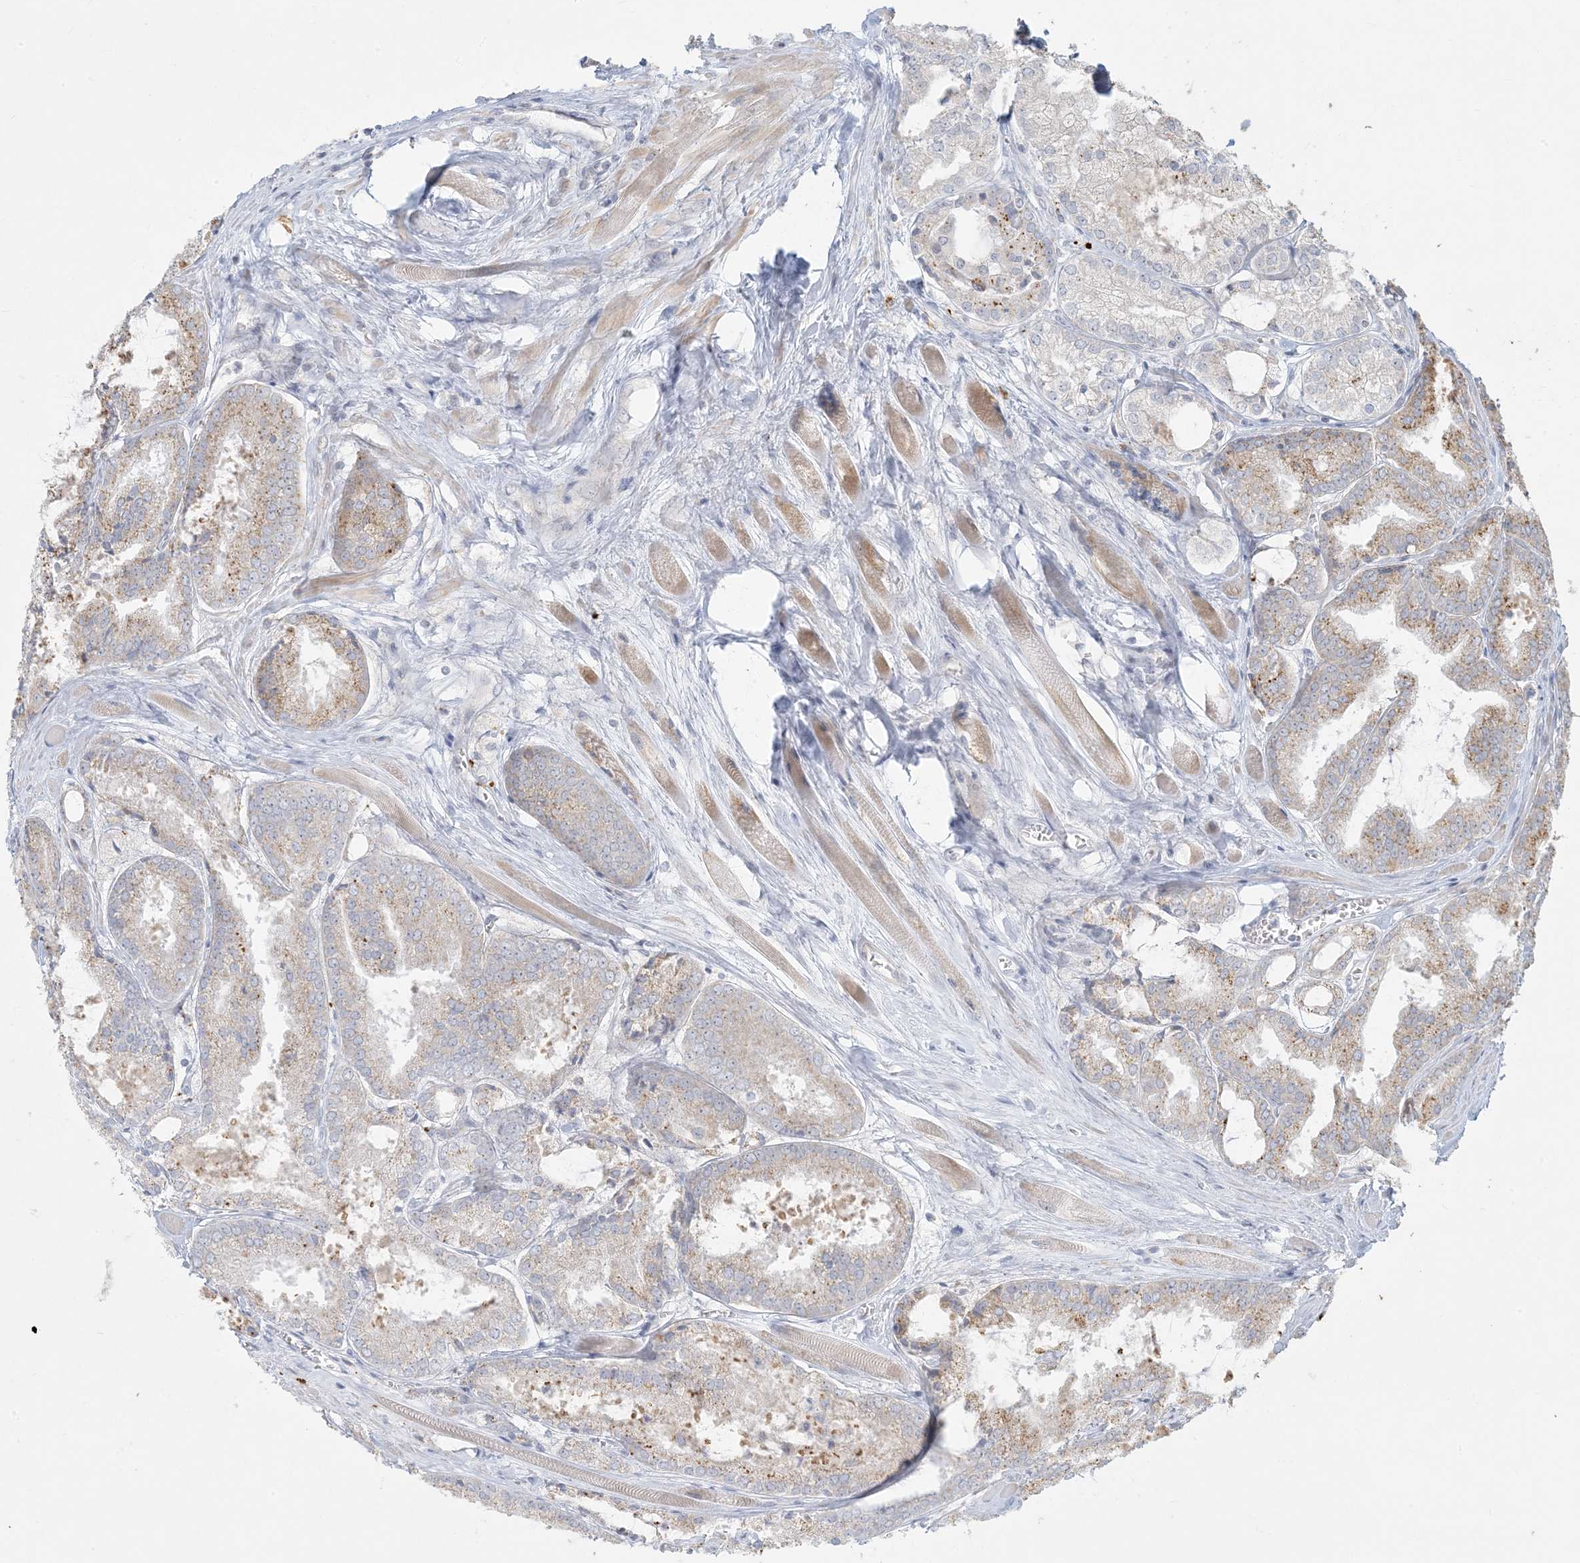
{"staining": {"intensity": "weak", "quantity": "25%-75%", "location": "cytoplasmic/membranous"}, "tissue": "prostate cancer", "cell_type": "Tumor cells", "image_type": "cancer", "snomed": [{"axis": "morphology", "description": "Adenocarcinoma, Low grade"}, {"axis": "topography", "description": "Prostate"}], "caption": "Immunohistochemical staining of human prostate cancer demonstrates low levels of weak cytoplasmic/membranous positivity in approximately 25%-75% of tumor cells.", "gene": "MCAT", "patient": {"sex": "male", "age": 67}}